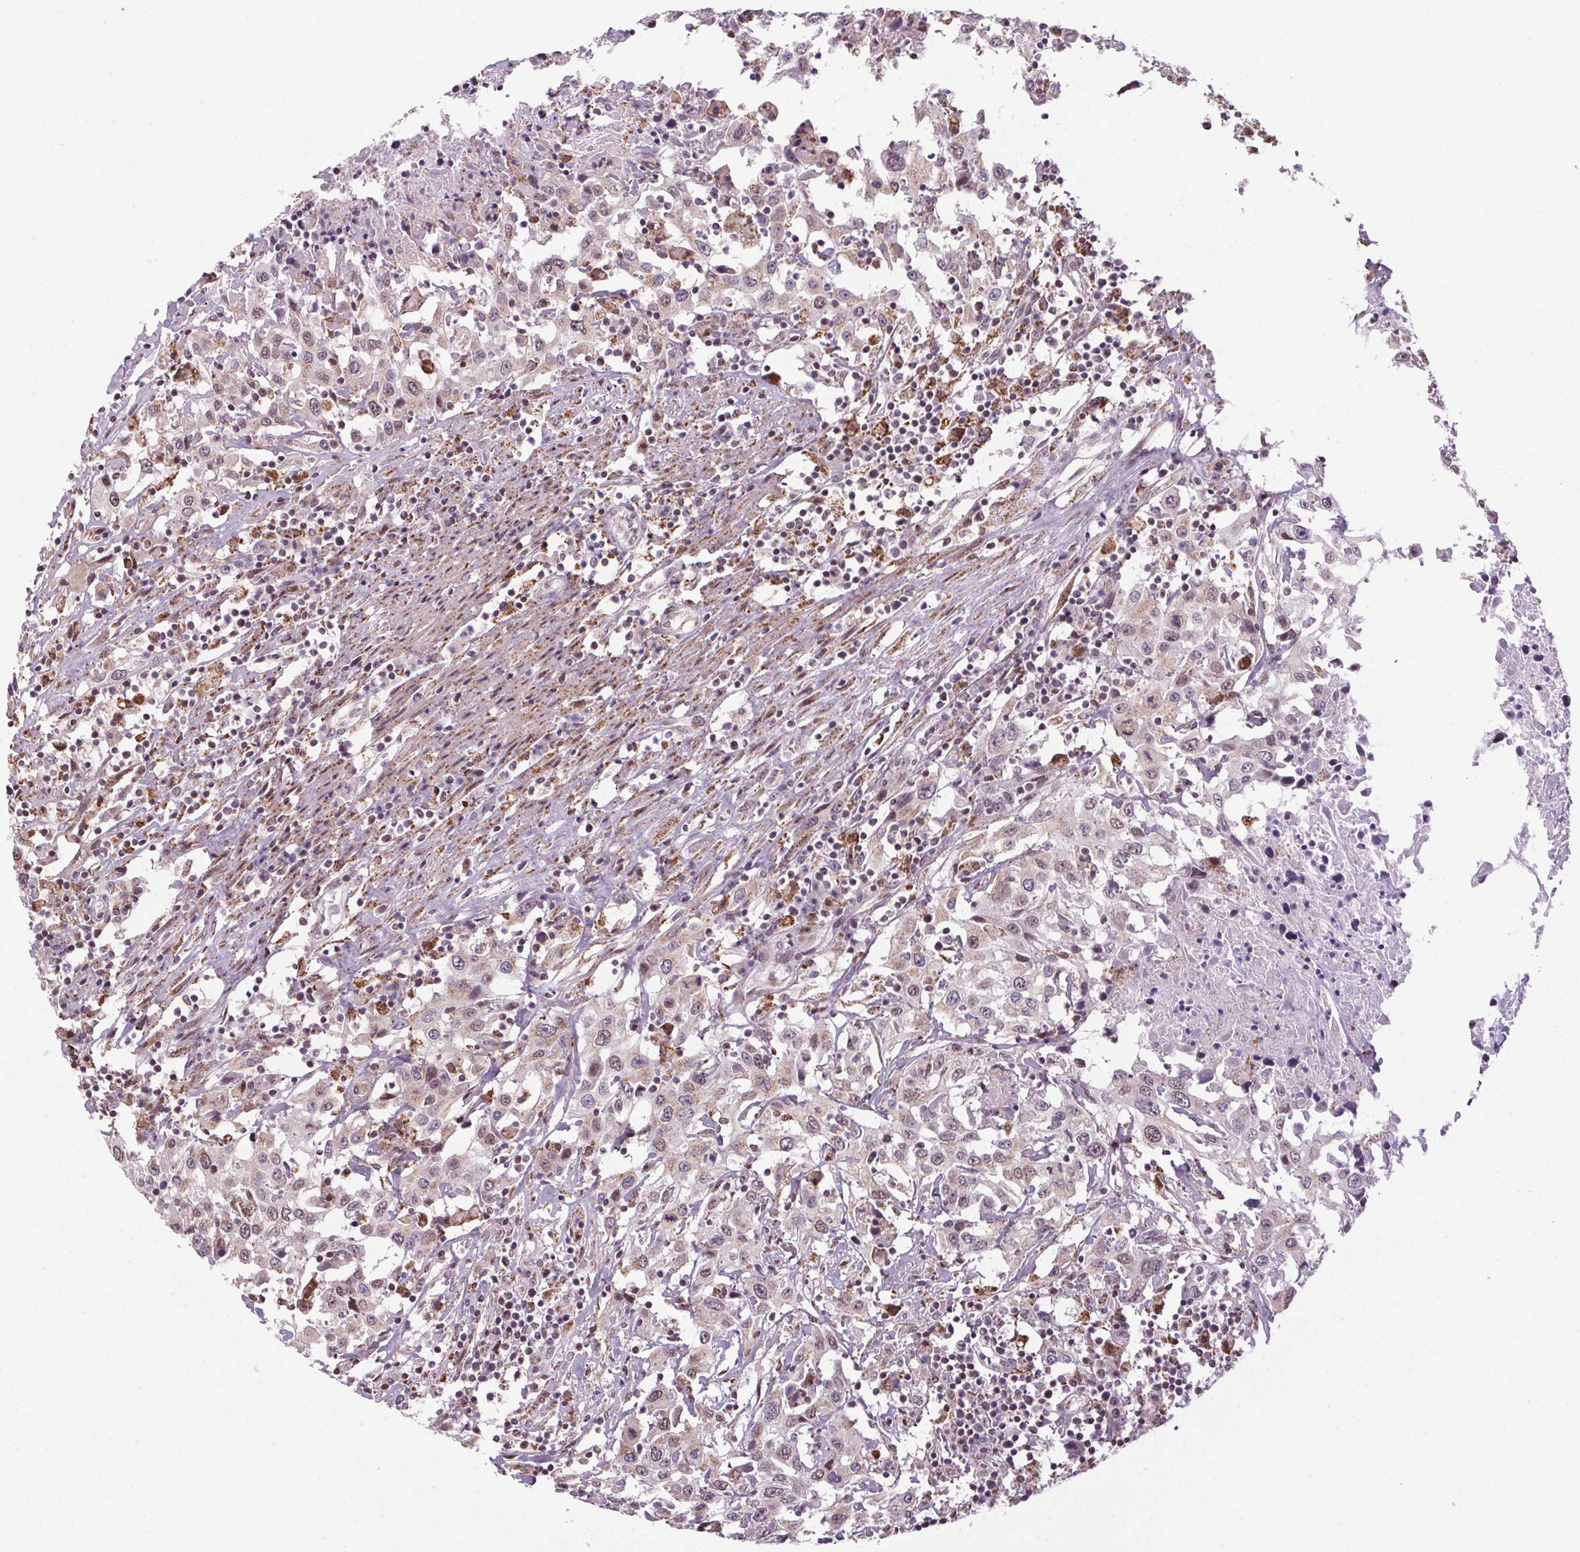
{"staining": {"intensity": "weak", "quantity": "<25%", "location": "cytoplasmic/membranous"}, "tissue": "urothelial cancer", "cell_type": "Tumor cells", "image_type": "cancer", "snomed": [{"axis": "morphology", "description": "Urothelial carcinoma, High grade"}, {"axis": "topography", "description": "Urinary bladder"}], "caption": "There is no significant staining in tumor cells of urothelial cancer. The staining was performed using DAB to visualize the protein expression in brown, while the nuclei were stained in blue with hematoxylin (Magnification: 20x).", "gene": "AKR1E2", "patient": {"sex": "male", "age": 61}}